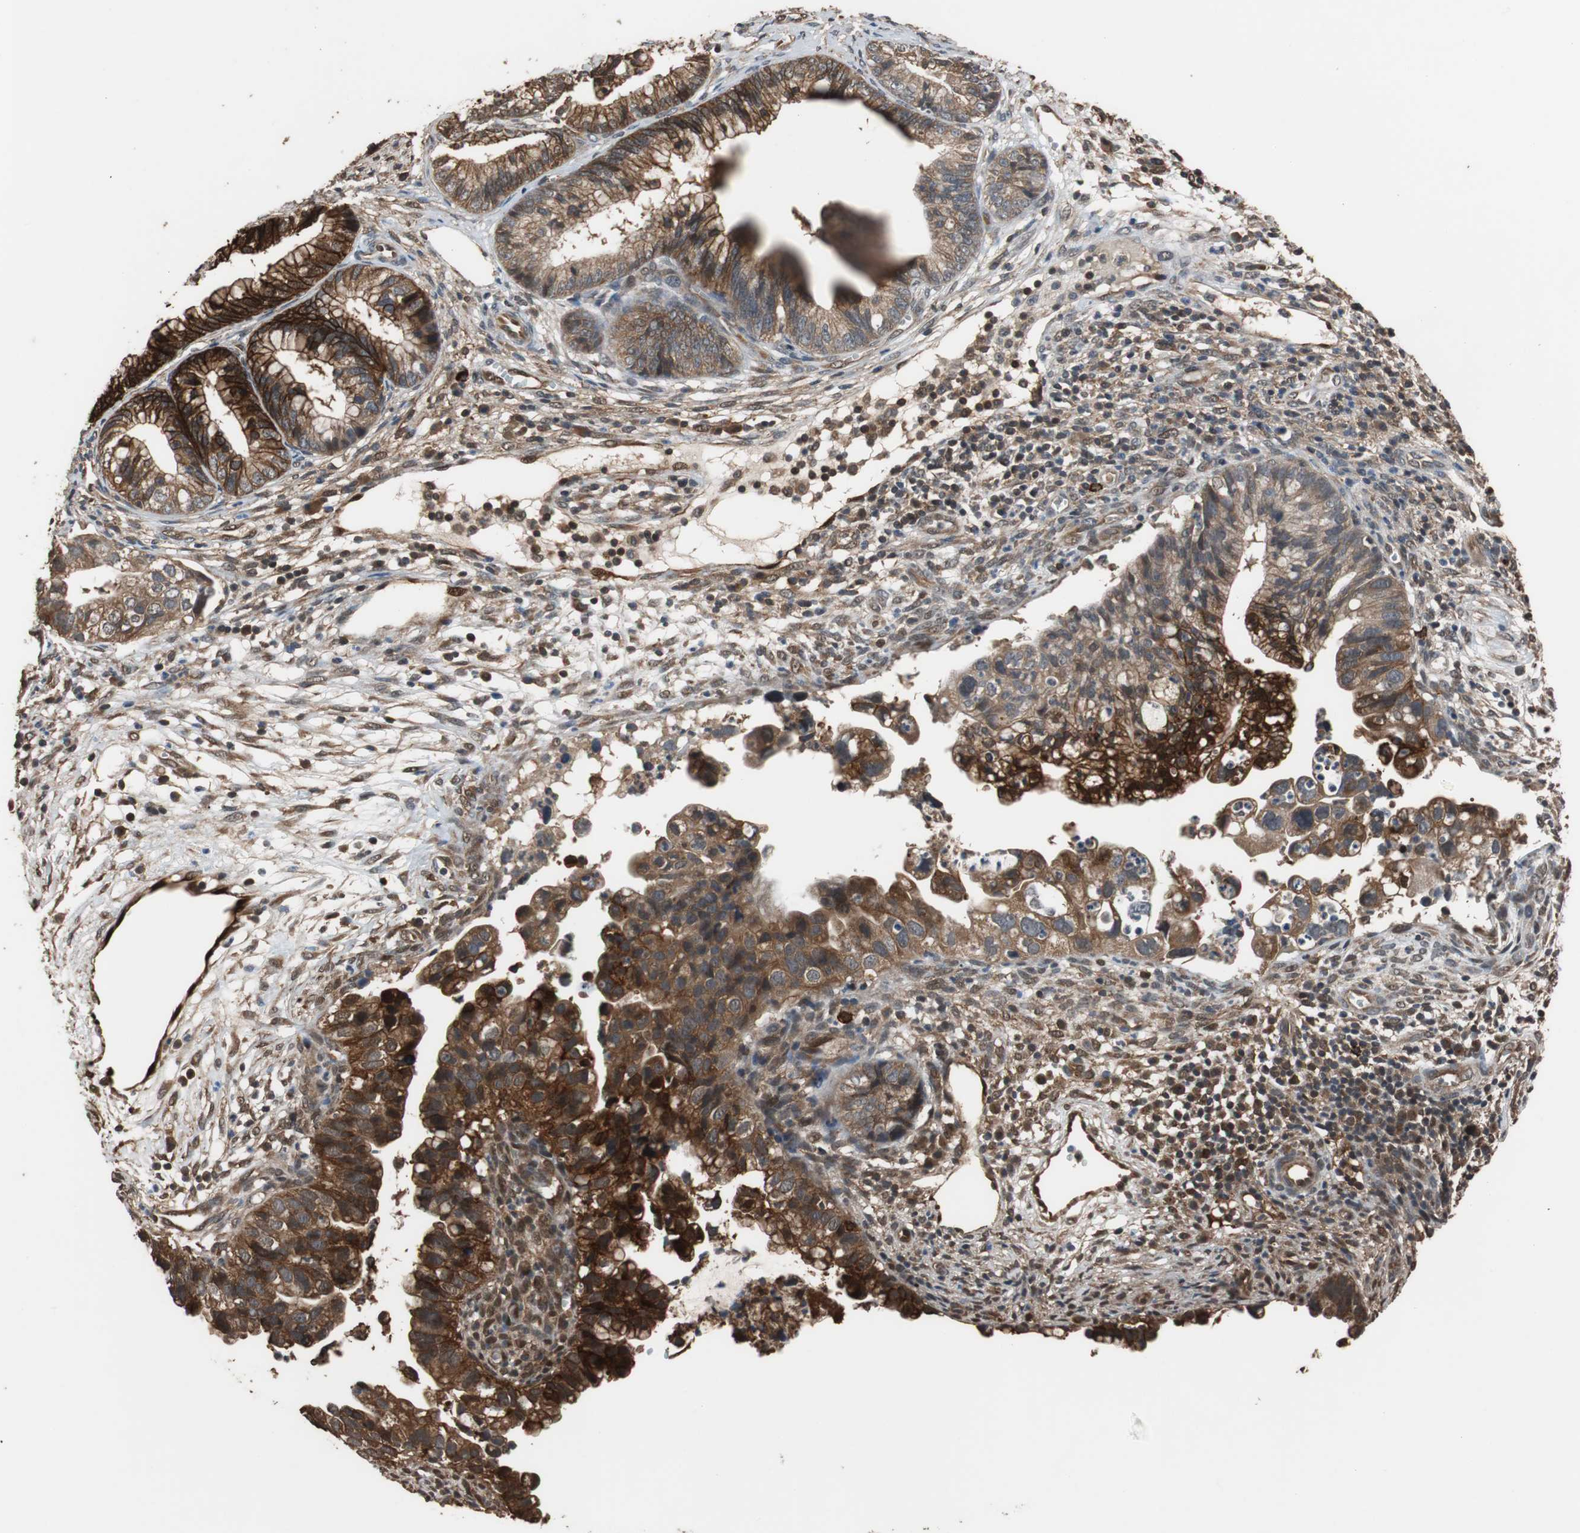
{"staining": {"intensity": "strong", "quantity": ">75%", "location": "cytoplasmic/membranous,nuclear"}, "tissue": "cervical cancer", "cell_type": "Tumor cells", "image_type": "cancer", "snomed": [{"axis": "morphology", "description": "Adenocarcinoma, NOS"}, {"axis": "topography", "description": "Cervix"}], "caption": "There is high levels of strong cytoplasmic/membranous and nuclear expression in tumor cells of cervical cancer (adenocarcinoma), as demonstrated by immunohistochemical staining (brown color).", "gene": "NDRG1", "patient": {"sex": "female", "age": 44}}